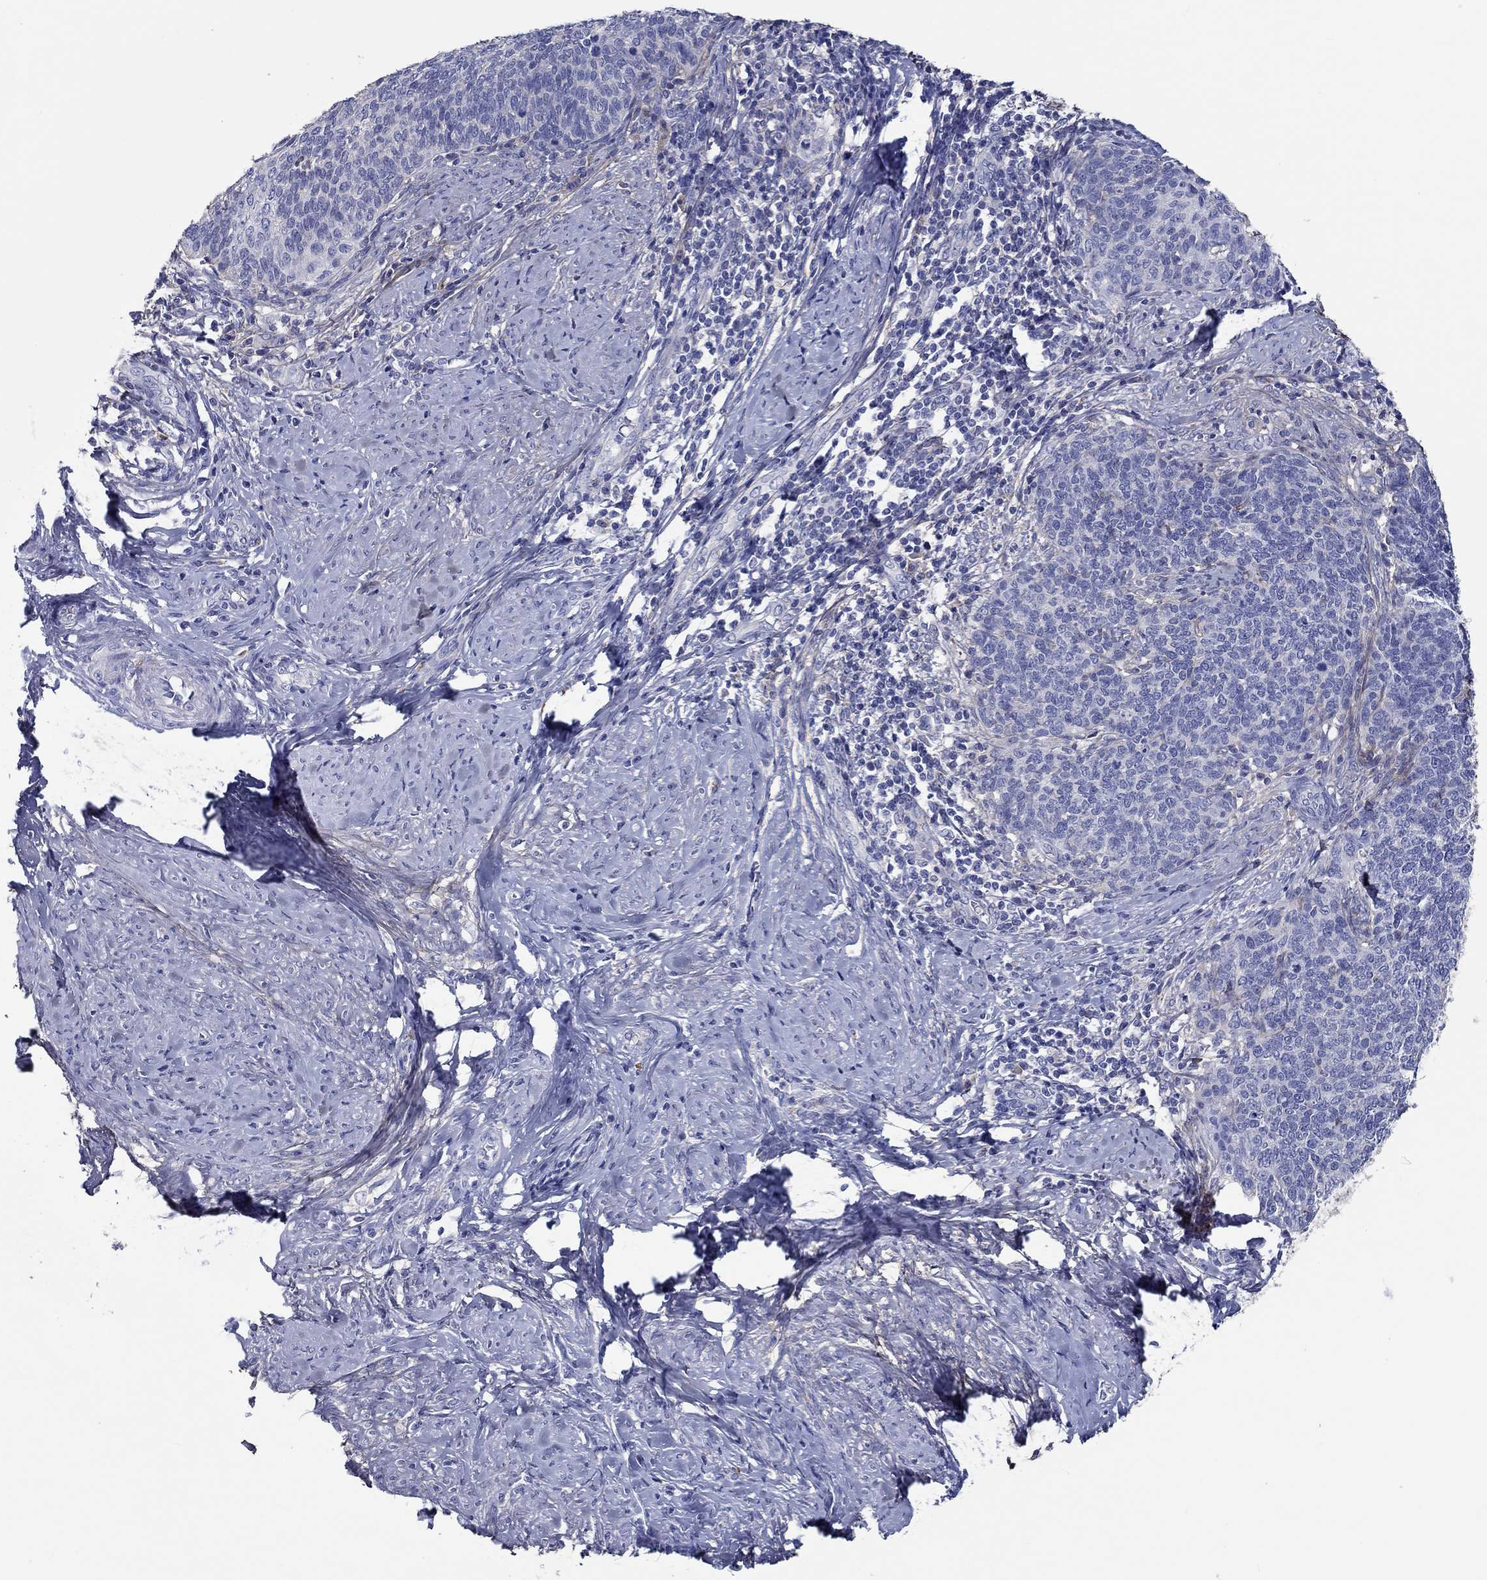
{"staining": {"intensity": "negative", "quantity": "none", "location": "none"}, "tissue": "cervical cancer", "cell_type": "Tumor cells", "image_type": "cancer", "snomed": [{"axis": "morphology", "description": "Normal tissue, NOS"}, {"axis": "morphology", "description": "Squamous cell carcinoma, NOS"}, {"axis": "topography", "description": "Cervix"}], "caption": "There is no significant expression in tumor cells of squamous cell carcinoma (cervical). (IHC, brightfield microscopy, high magnification).", "gene": "TGFBI", "patient": {"sex": "female", "age": 39}}